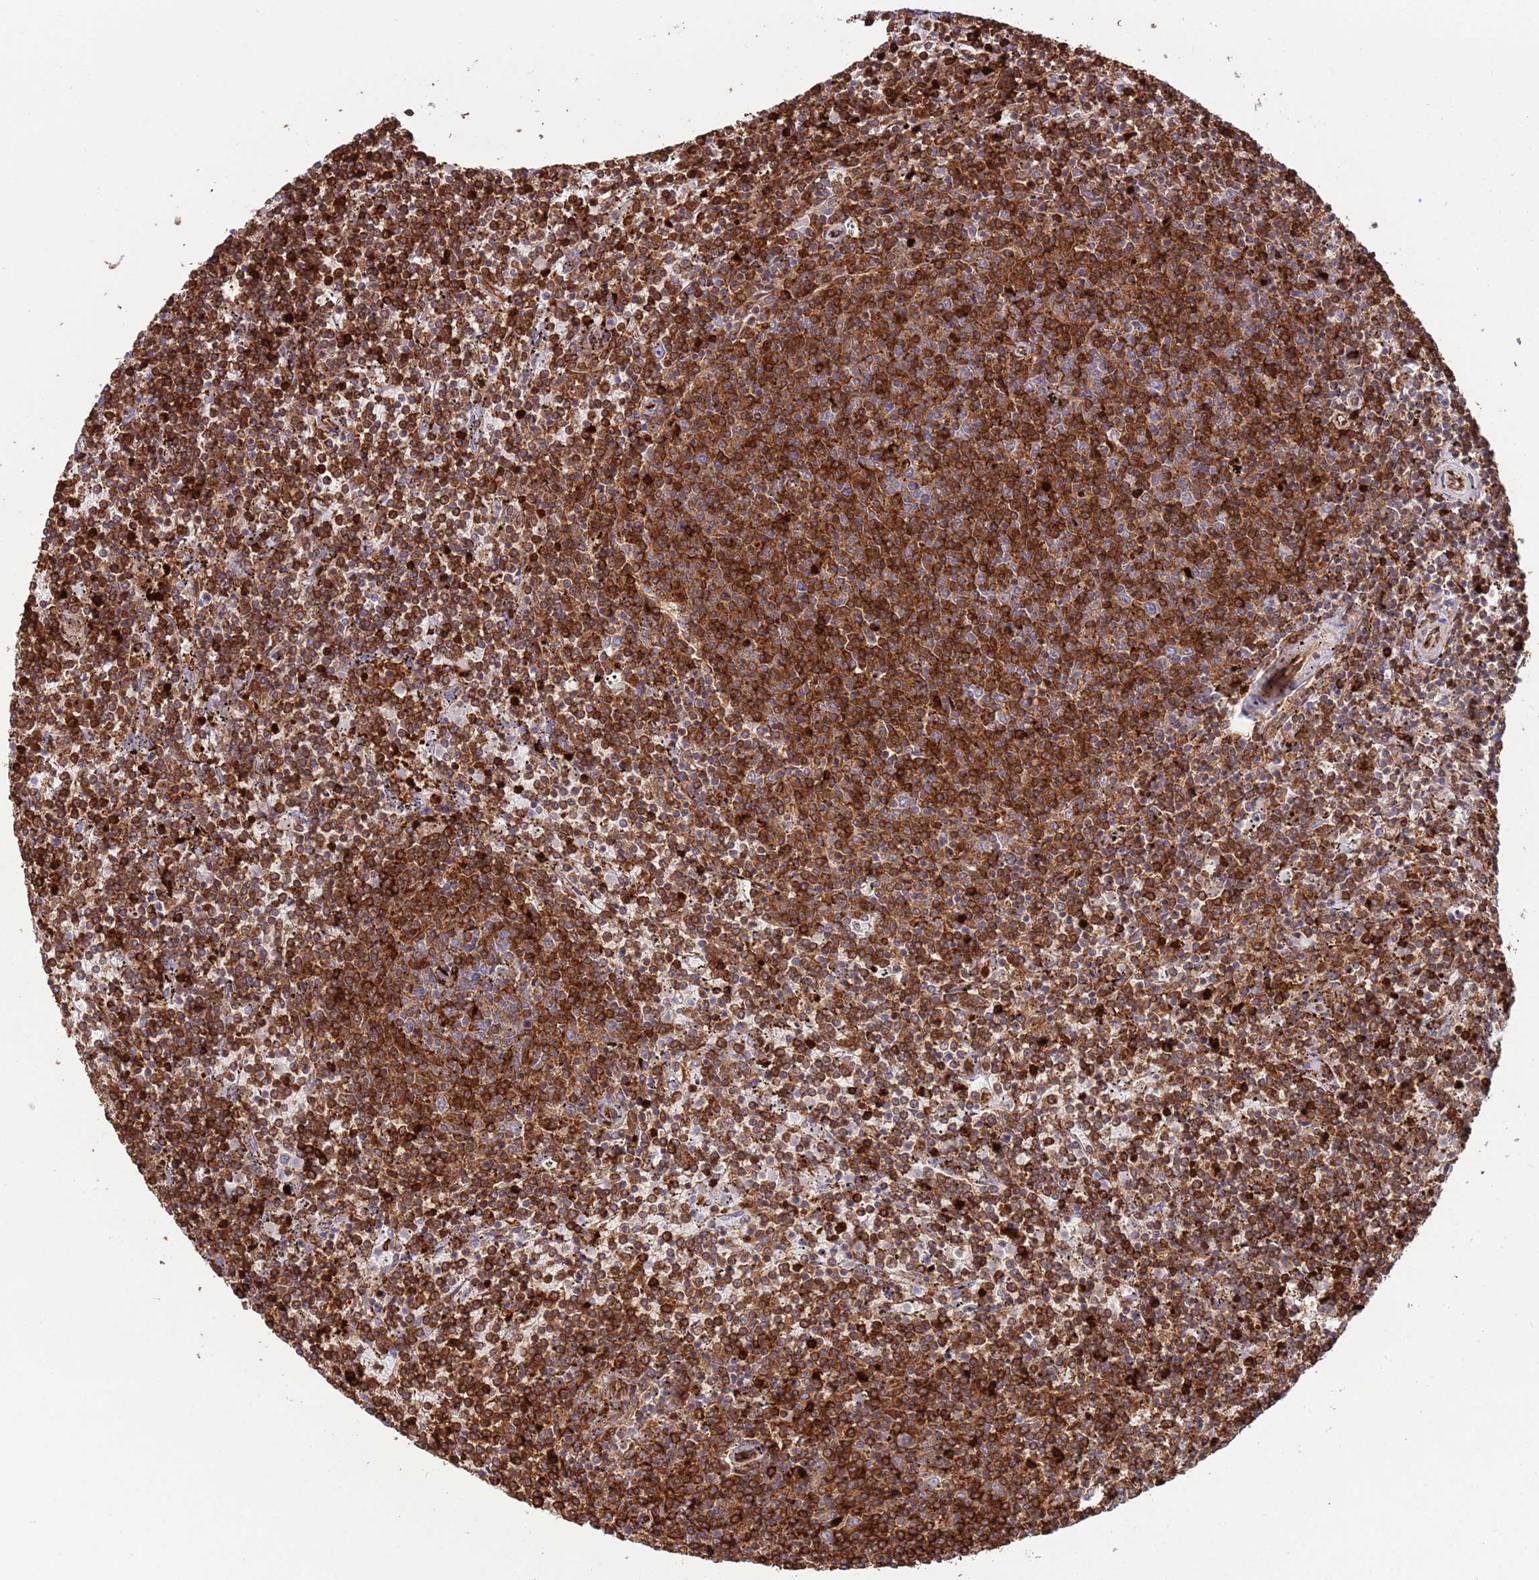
{"staining": {"intensity": "strong", "quantity": ">75%", "location": "cytoplasmic/membranous"}, "tissue": "lymphoma", "cell_type": "Tumor cells", "image_type": "cancer", "snomed": [{"axis": "morphology", "description": "Malignant lymphoma, non-Hodgkin's type, Low grade"}, {"axis": "topography", "description": "Spleen"}], "caption": "The histopathology image demonstrates staining of lymphoma, revealing strong cytoplasmic/membranous protein expression (brown color) within tumor cells. Using DAB (3,3'-diaminobenzidine) (brown) and hematoxylin (blue) stains, captured at high magnification using brightfield microscopy.", "gene": "KBTBD7", "patient": {"sex": "female", "age": 50}}